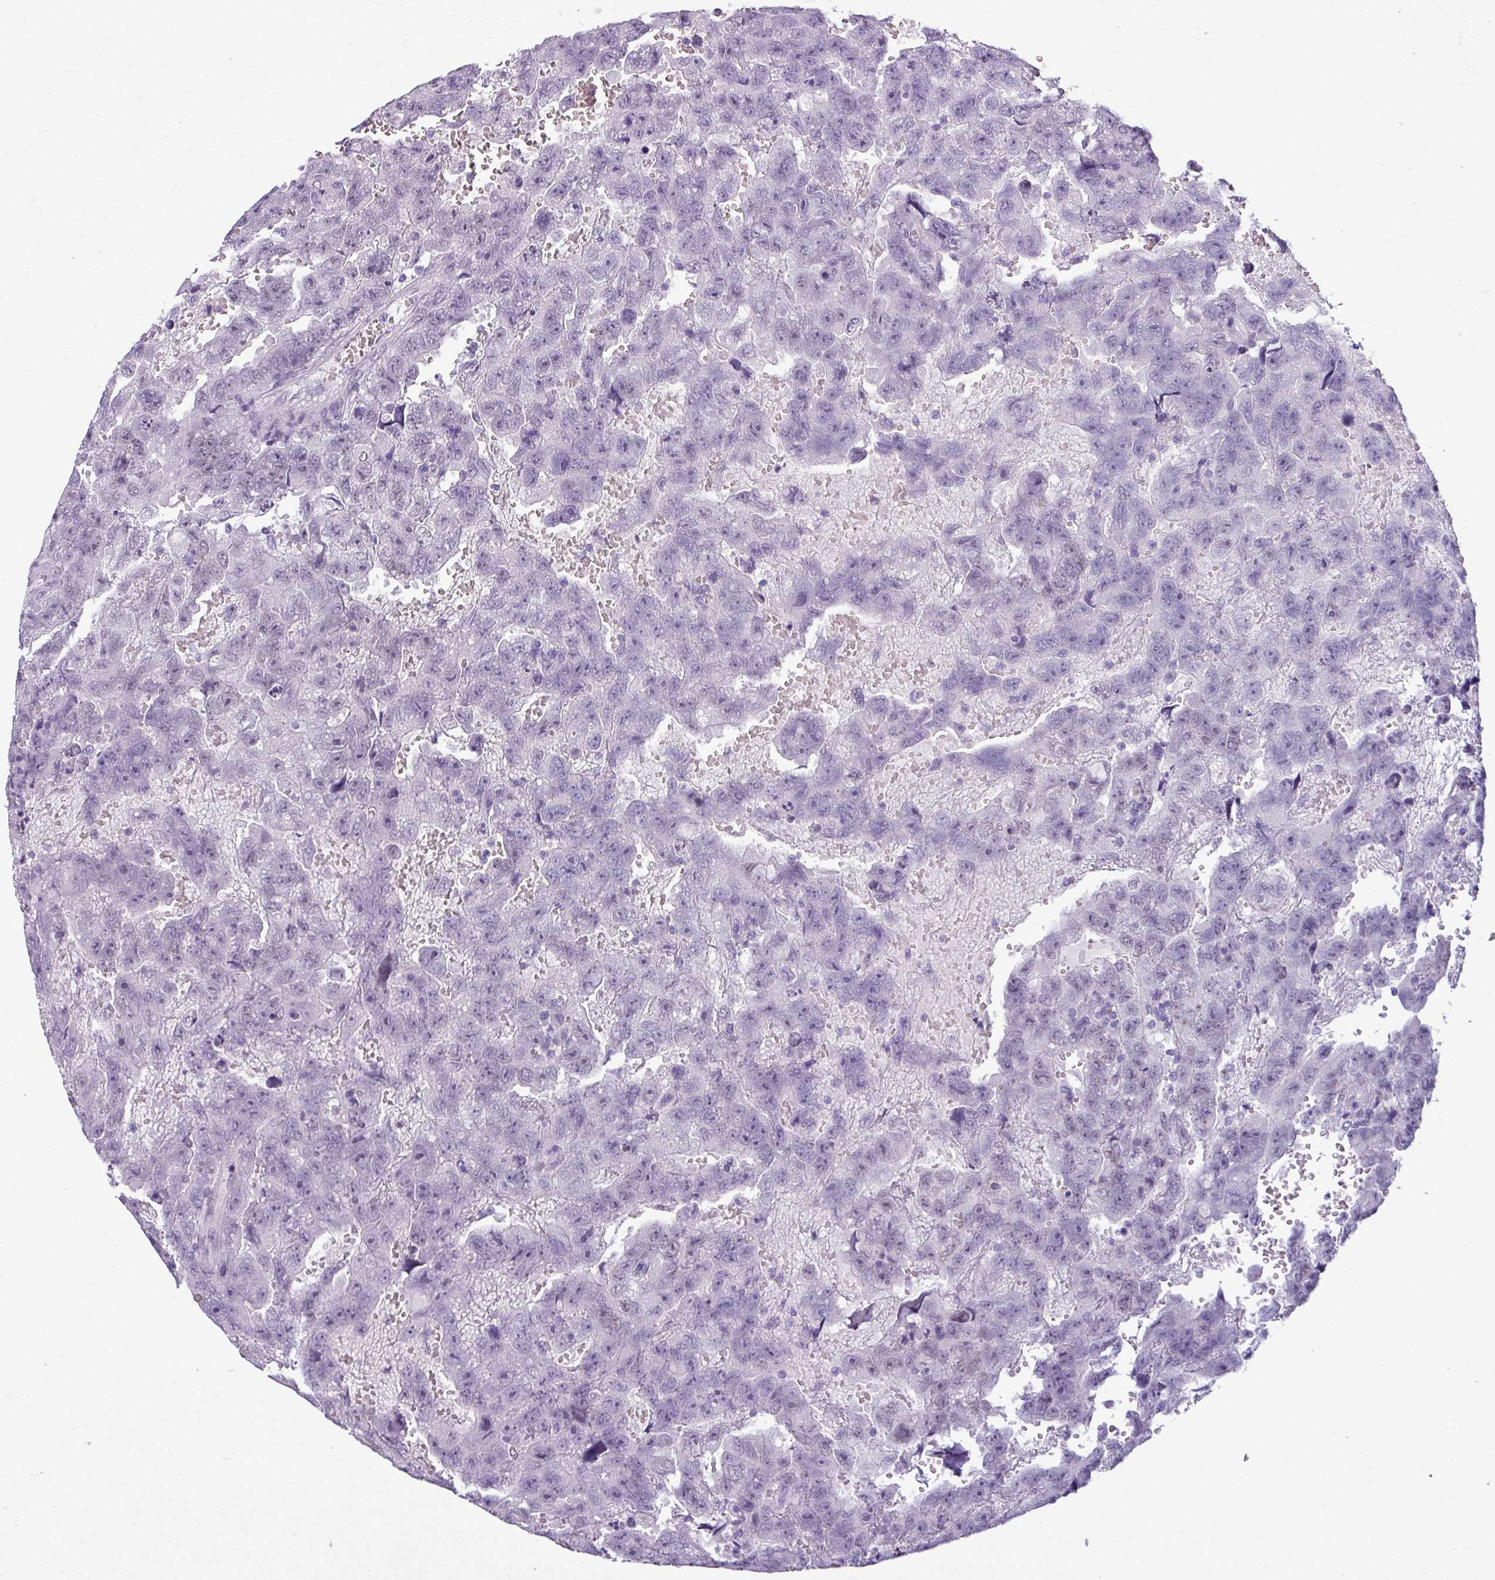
{"staining": {"intensity": "weak", "quantity": "<25%", "location": "nuclear"}, "tissue": "testis cancer", "cell_type": "Tumor cells", "image_type": "cancer", "snomed": [{"axis": "morphology", "description": "Carcinoma, Embryonal, NOS"}, {"axis": "topography", "description": "Testis"}], "caption": "The photomicrograph shows no staining of tumor cells in testis cancer.", "gene": "SRGAP1", "patient": {"sex": "male", "age": 45}}